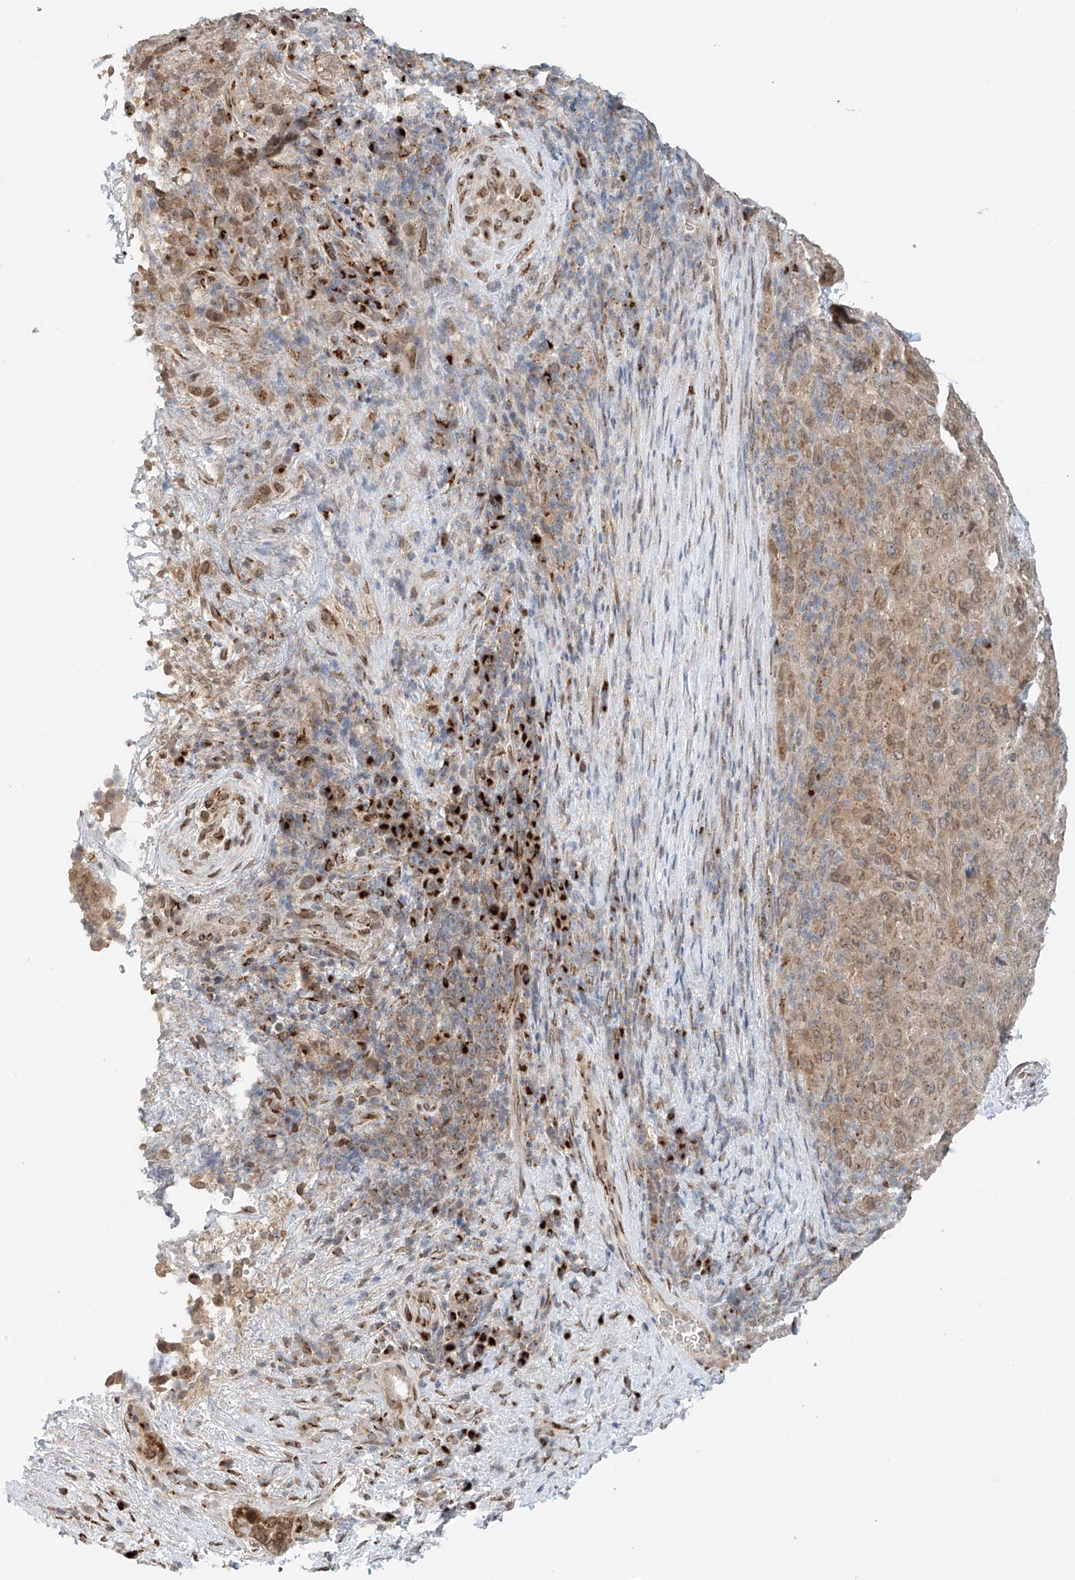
{"staining": {"intensity": "weak", "quantity": ">75%", "location": "cytoplasmic/membranous,nuclear"}, "tissue": "pancreatic cancer", "cell_type": "Tumor cells", "image_type": "cancer", "snomed": [{"axis": "morphology", "description": "Adenocarcinoma, NOS"}, {"axis": "topography", "description": "Pancreas"}], "caption": "Immunohistochemical staining of pancreatic cancer exhibits weak cytoplasmic/membranous and nuclear protein staining in approximately >75% of tumor cells. (brown staining indicates protein expression, while blue staining denotes nuclei).", "gene": "STARD9", "patient": {"sex": "male", "age": 63}}